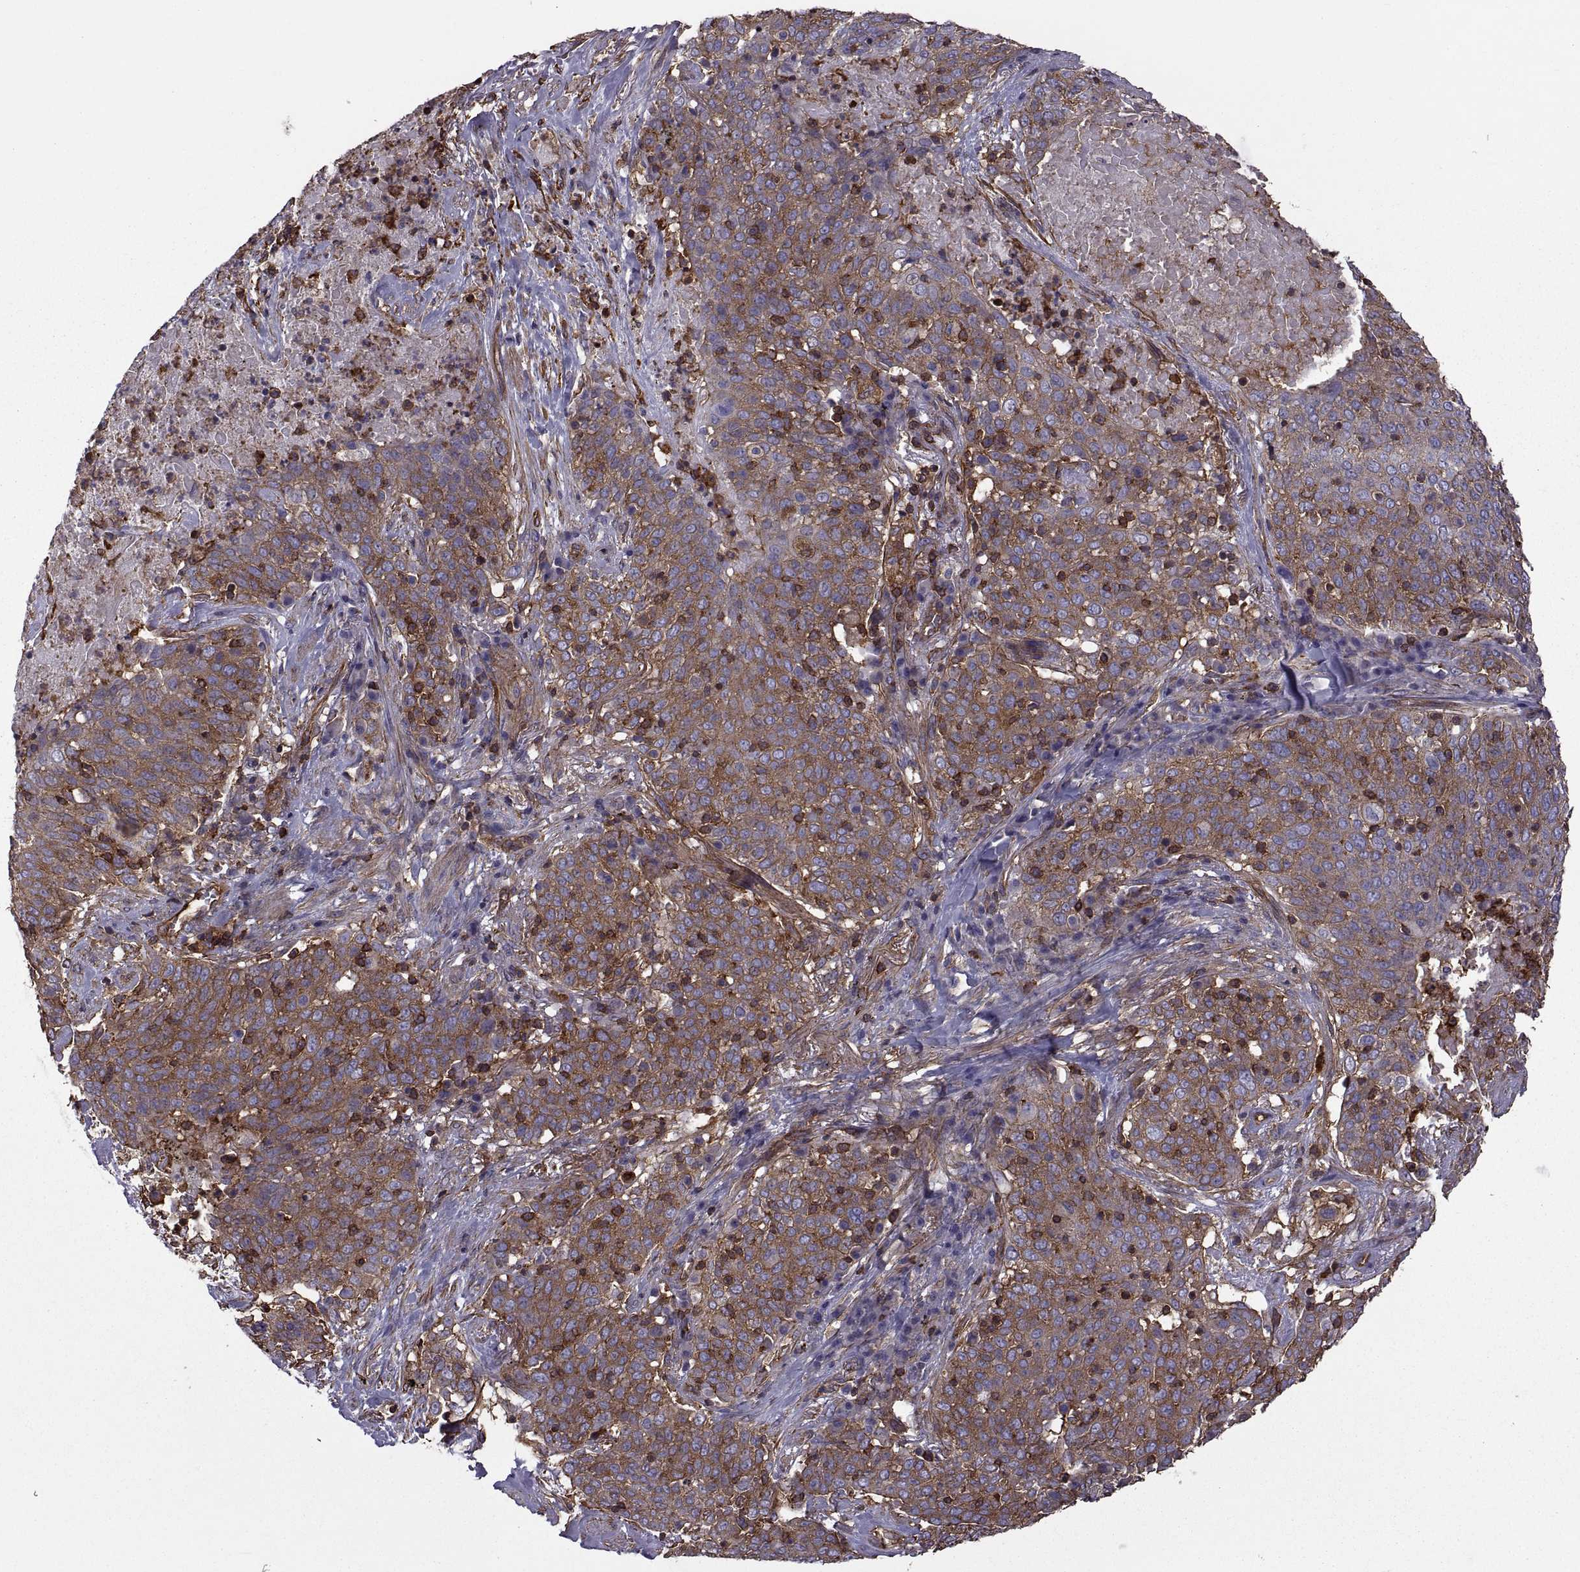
{"staining": {"intensity": "strong", "quantity": ">75%", "location": "cytoplasmic/membranous"}, "tissue": "lung cancer", "cell_type": "Tumor cells", "image_type": "cancer", "snomed": [{"axis": "morphology", "description": "Squamous cell carcinoma, NOS"}, {"axis": "topography", "description": "Lung"}], "caption": "Lung cancer stained with DAB (3,3'-diaminobenzidine) immunohistochemistry (IHC) demonstrates high levels of strong cytoplasmic/membranous staining in approximately >75% of tumor cells.", "gene": "MYH9", "patient": {"sex": "male", "age": 82}}